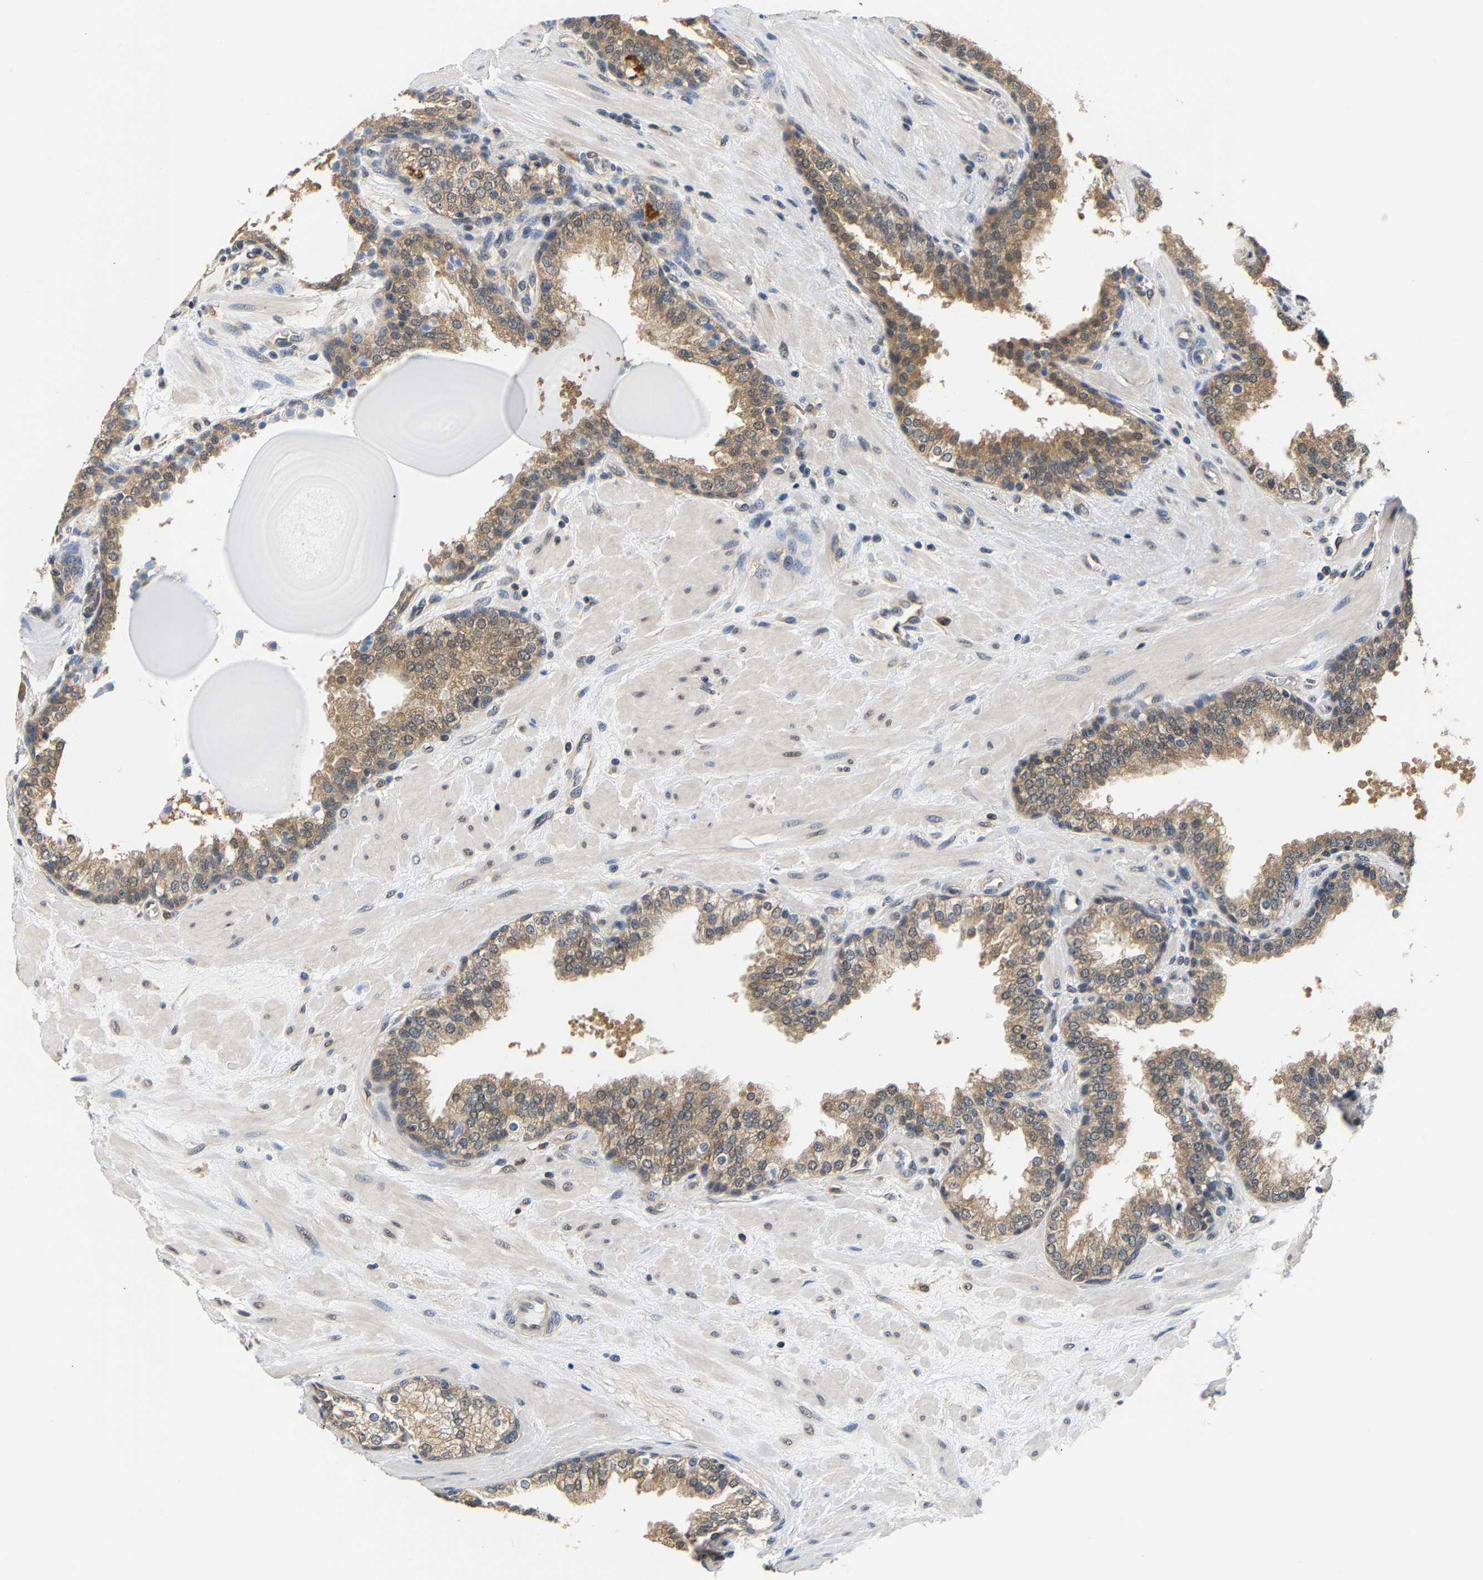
{"staining": {"intensity": "moderate", "quantity": ">75%", "location": "cytoplasmic/membranous"}, "tissue": "prostate", "cell_type": "Glandular cells", "image_type": "normal", "snomed": [{"axis": "morphology", "description": "Normal tissue, NOS"}, {"axis": "topography", "description": "Prostate"}], "caption": "High-magnification brightfield microscopy of benign prostate stained with DAB (3,3'-diaminobenzidine) (brown) and counterstained with hematoxylin (blue). glandular cells exhibit moderate cytoplasmic/membranous staining is present in about>75% of cells. Using DAB (brown) and hematoxylin (blue) stains, captured at high magnification using brightfield microscopy.", "gene": "ARHGEF12", "patient": {"sex": "male", "age": 51}}